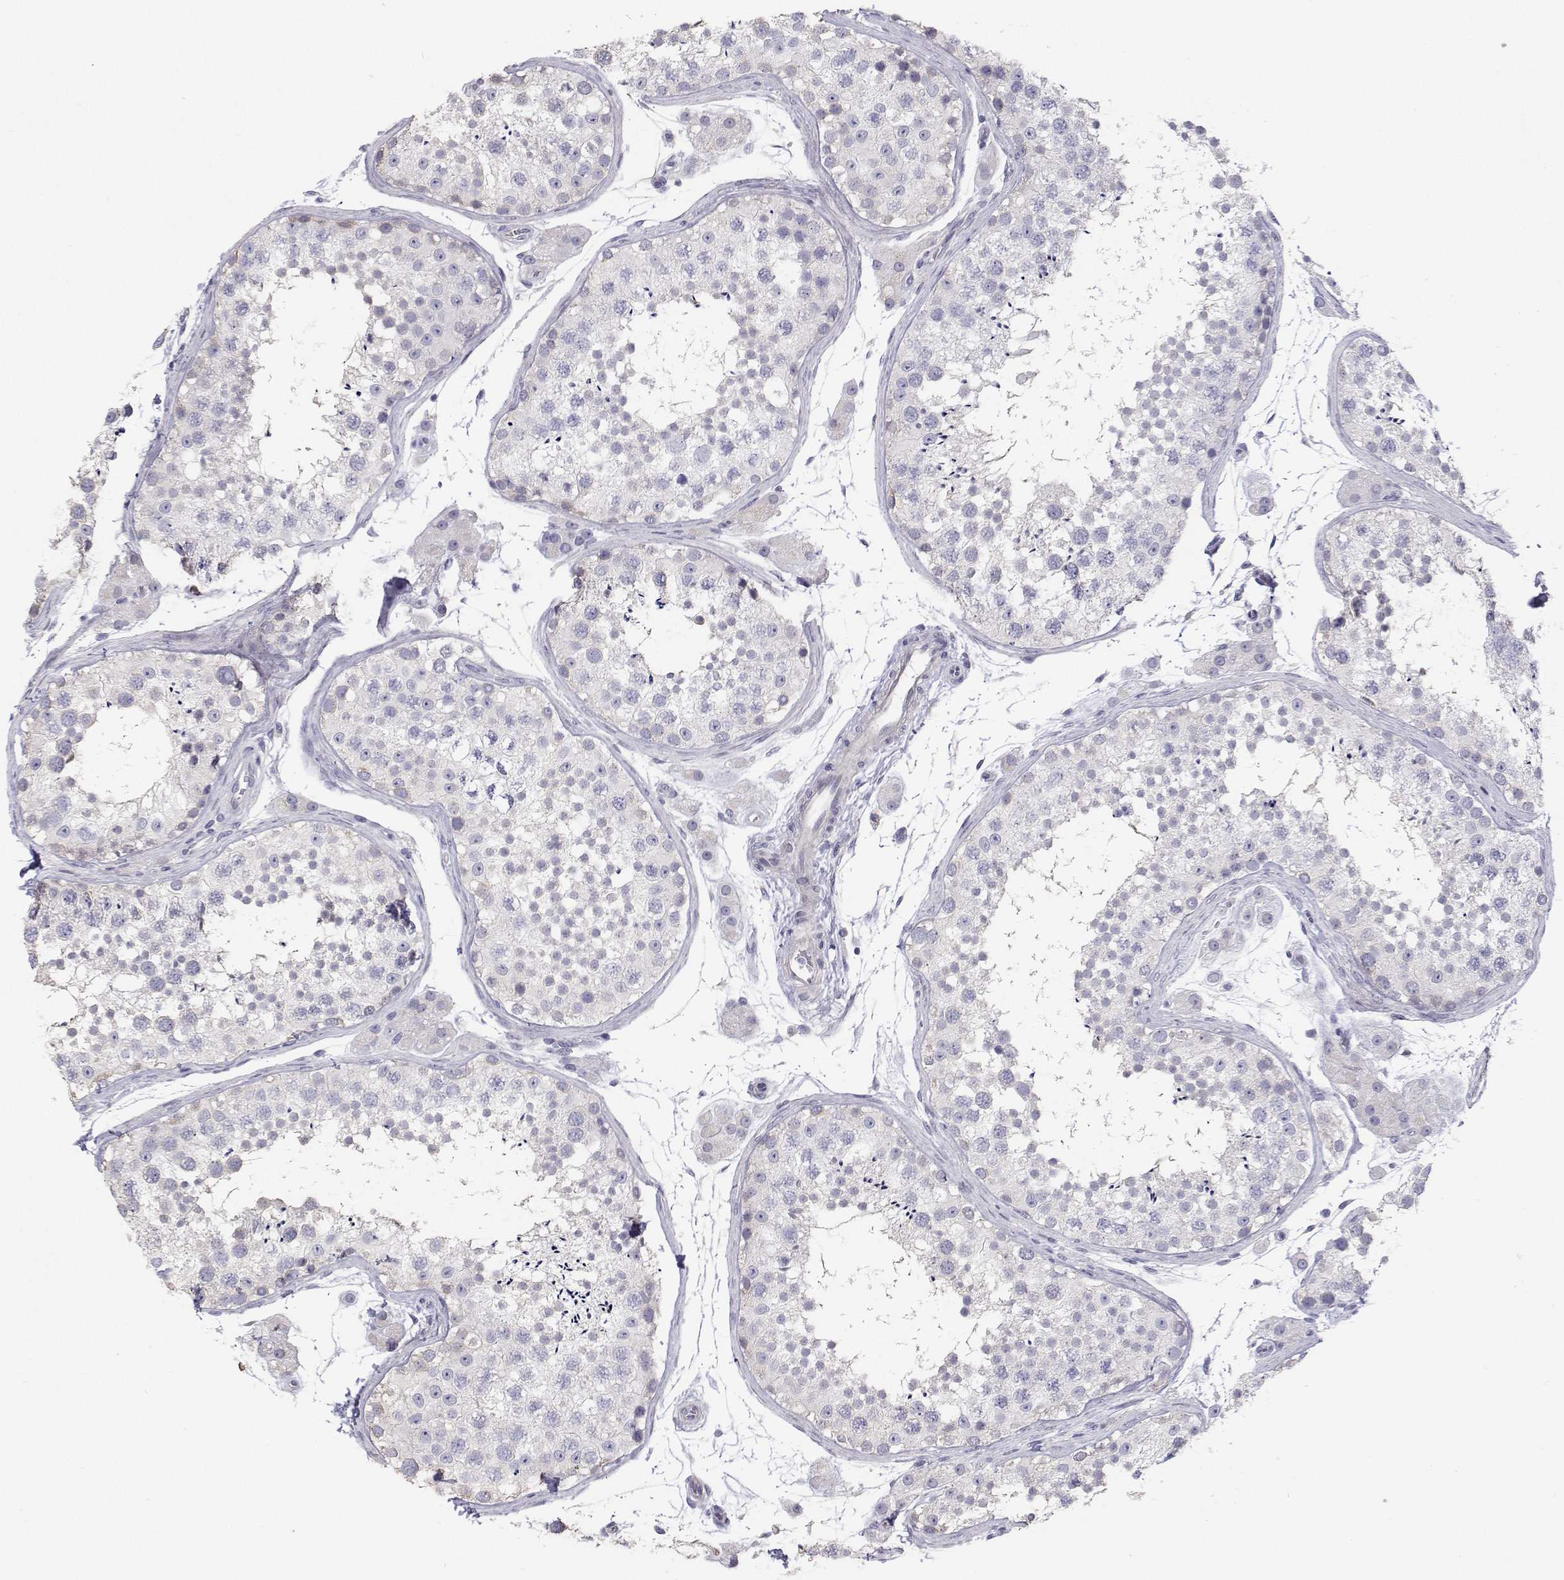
{"staining": {"intensity": "negative", "quantity": "none", "location": "none"}, "tissue": "testis", "cell_type": "Cells in seminiferous ducts", "image_type": "normal", "snomed": [{"axis": "morphology", "description": "Normal tissue, NOS"}, {"axis": "topography", "description": "Testis"}], "caption": "Immunohistochemistry of benign testis displays no expression in cells in seminiferous ducts.", "gene": "ANKRD65", "patient": {"sex": "male", "age": 41}}